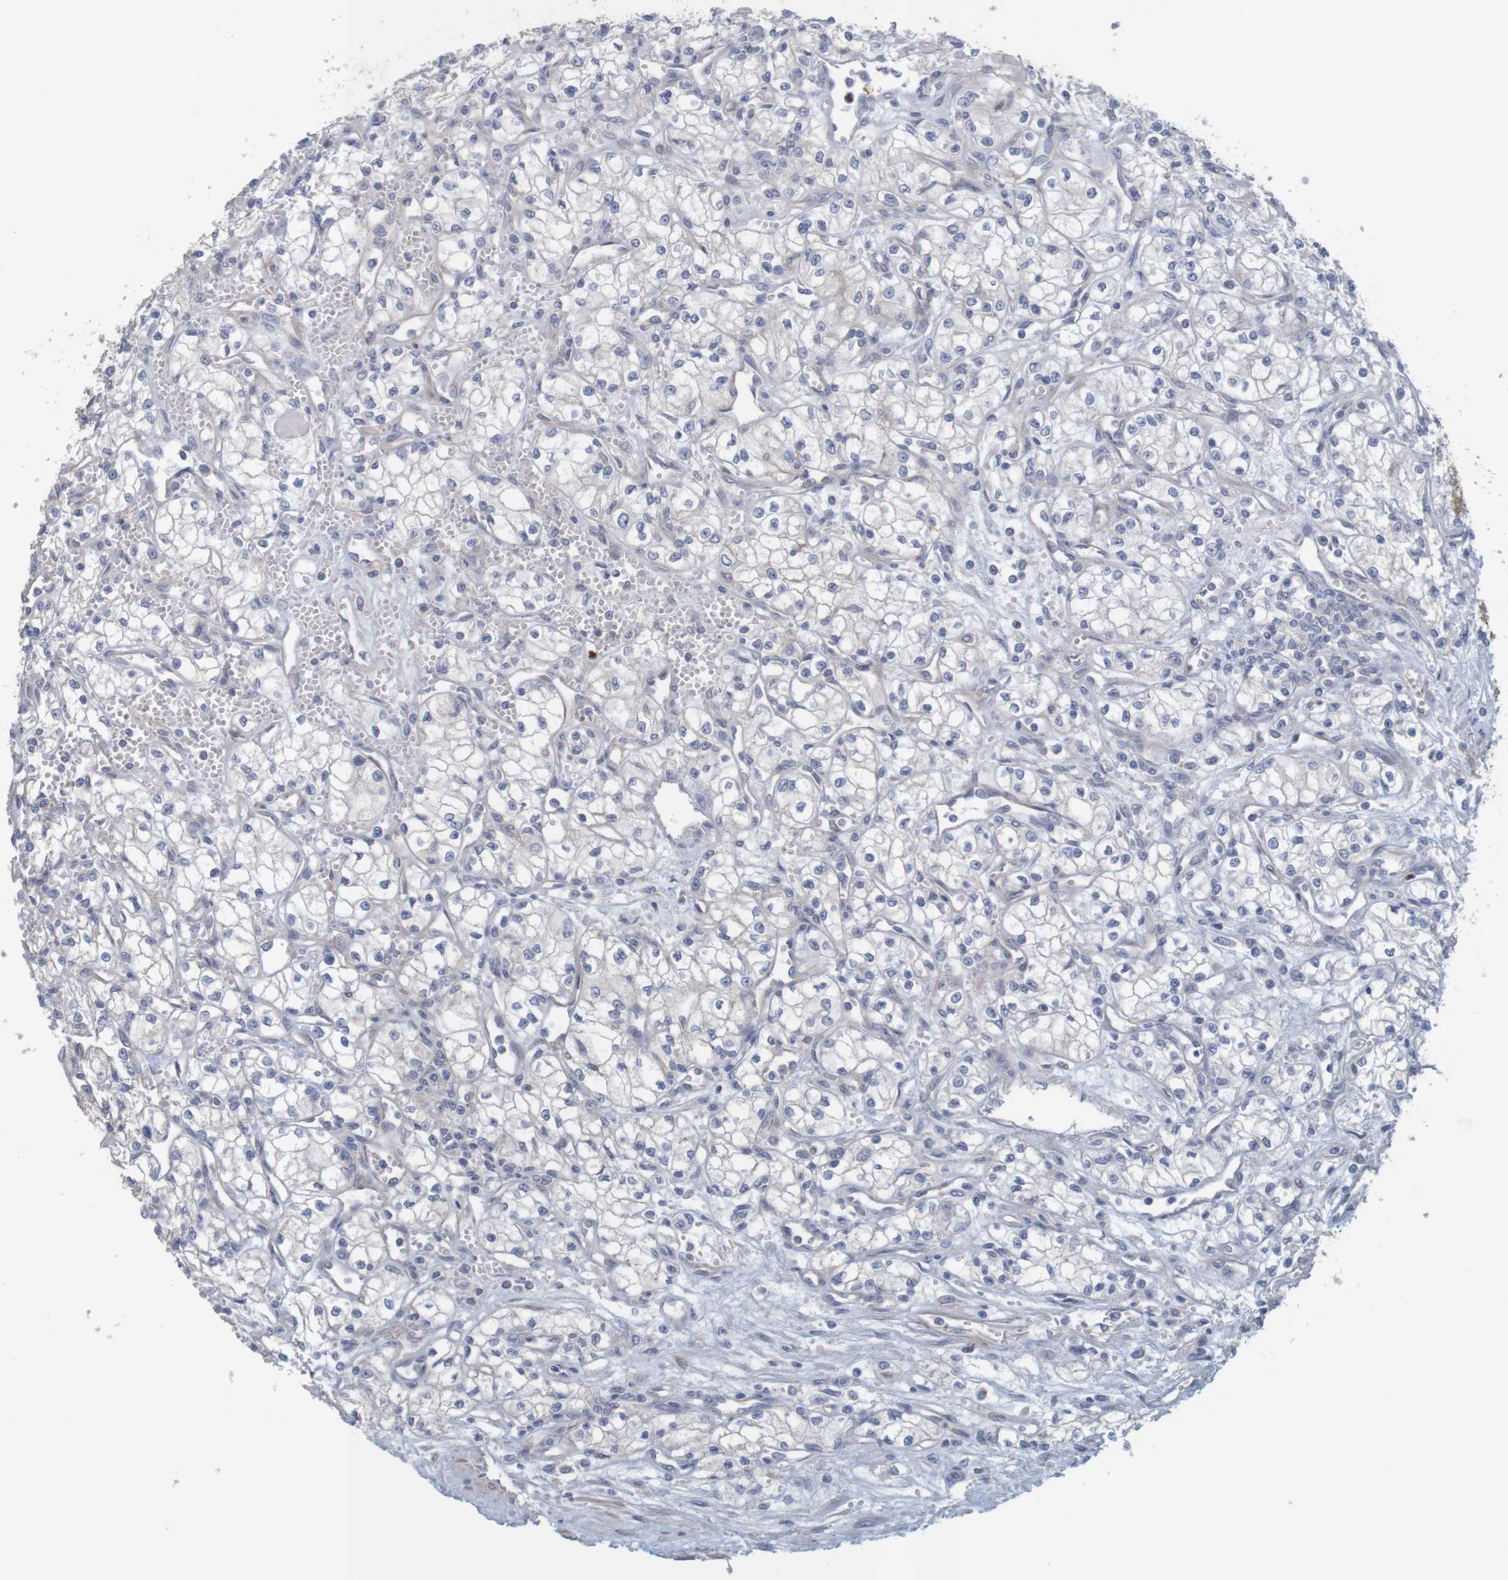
{"staining": {"intensity": "negative", "quantity": "none", "location": "none"}, "tissue": "renal cancer", "cell_type": "Tumor cells", "image_type": "cancer", "snomed": [{"axis": "morphology", "description": "Normal tissue, NOS"}, {"axis": "morphology", "description": "Adenocarcinoma, NOS"}, {"axis": "topography", "description": "Kidney"}], "caption": "Immunohistochemistry (IHC) of human renal adenocarcinoma displays no expression in tumor cells.", "gene": "KRT23", "patient": {"sex": "male", "age": 59}}